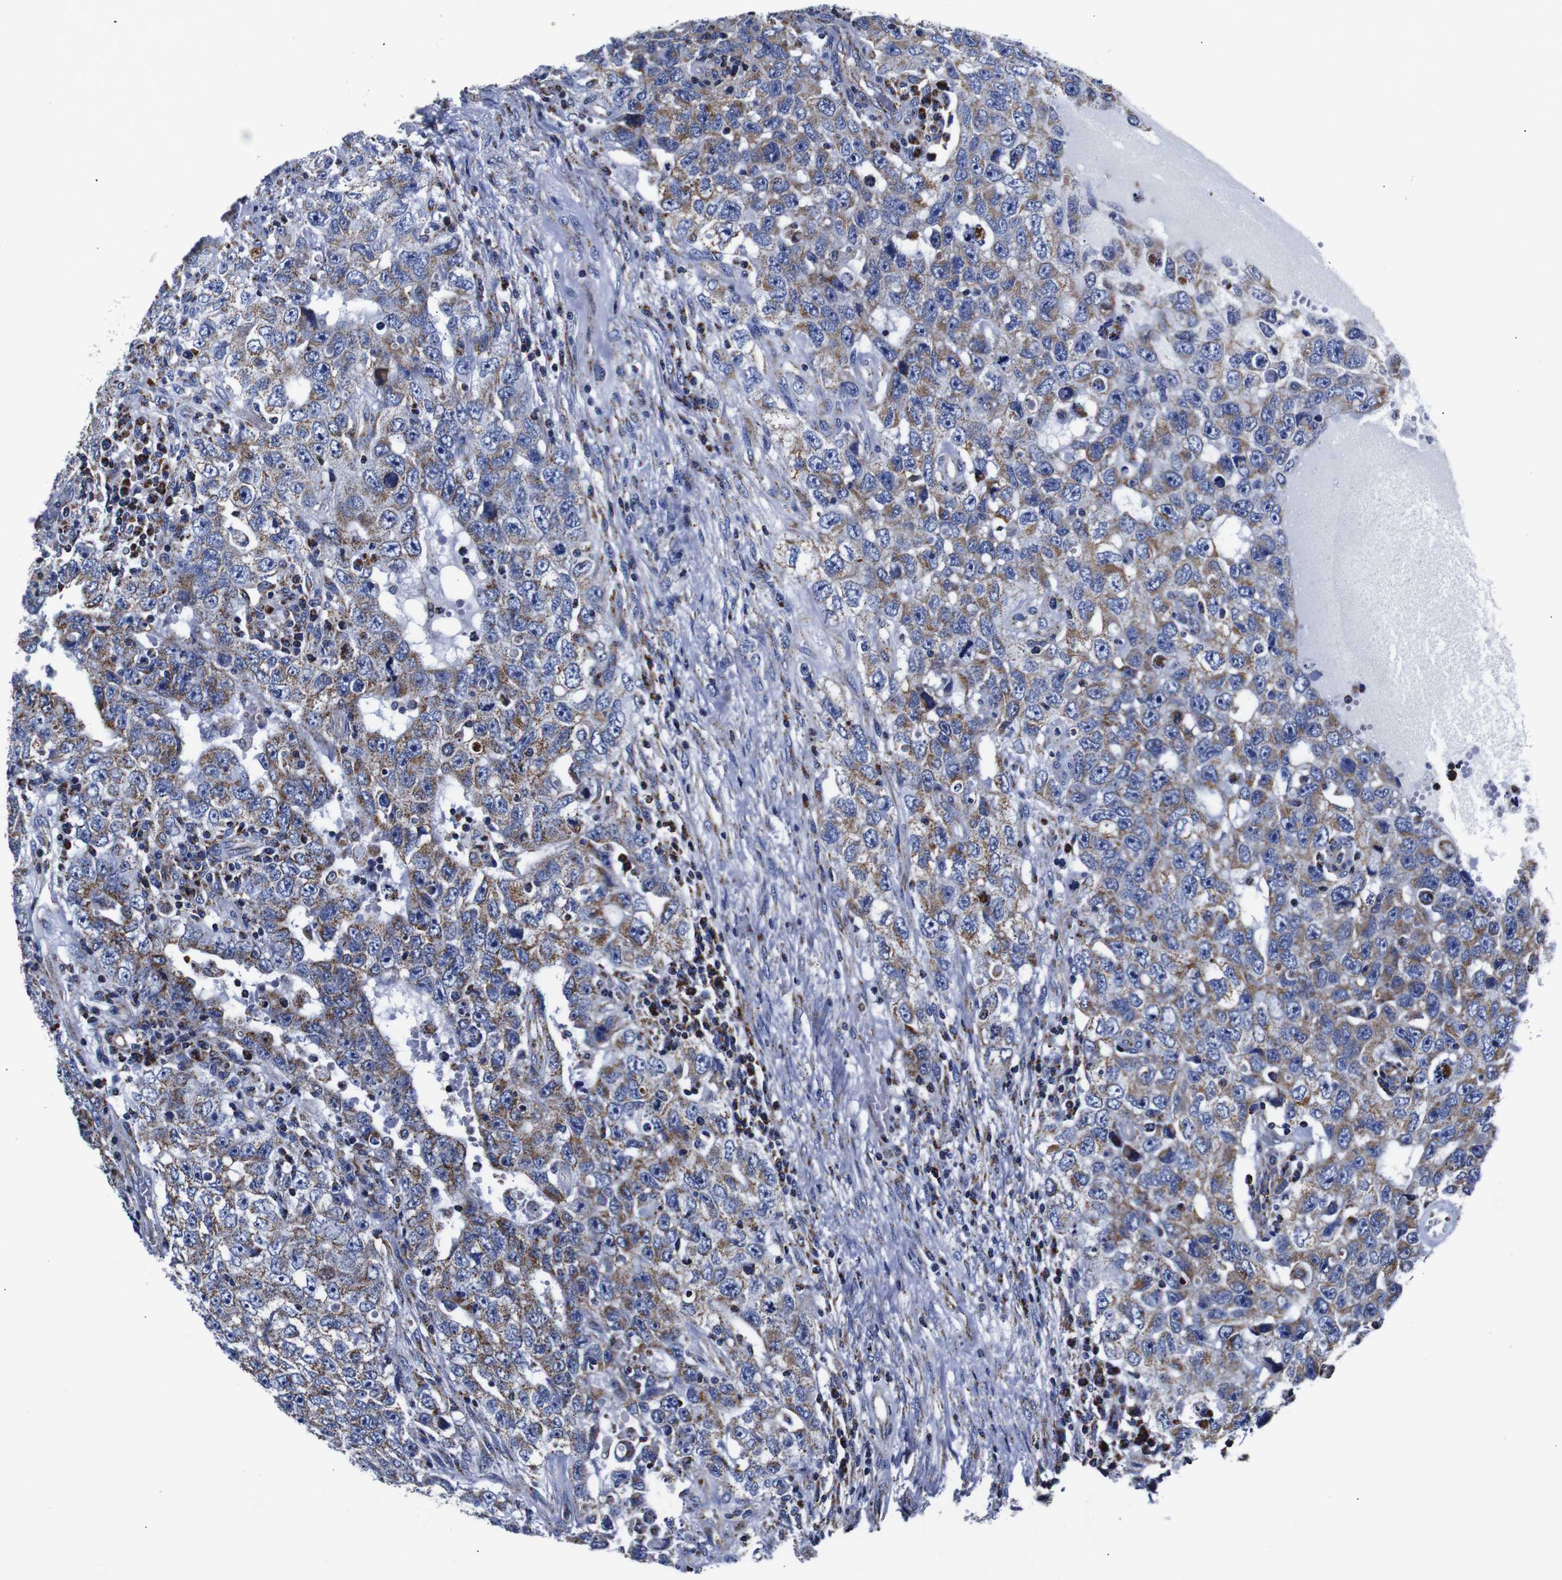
{"staining": {"intensity": "moderate", "quantity": ">75%", "location": "cytoplasmic/membranous"}, "tissue": "testis cancer", "cell_type": "Tumor cells", "image_type": "cancer", "snomed": [{"axis": "morphology", "description": "Carcinoma, Embryonal, NOS"}, {"axis": "topography", "description": "Testis"}], "caption": "Human embryonal carcinoma (testis) stained with a protein marker displays moderate staining in tumor cells.", "gene": "FKBP9", "patient": {"sex": "male", "age": 26}}